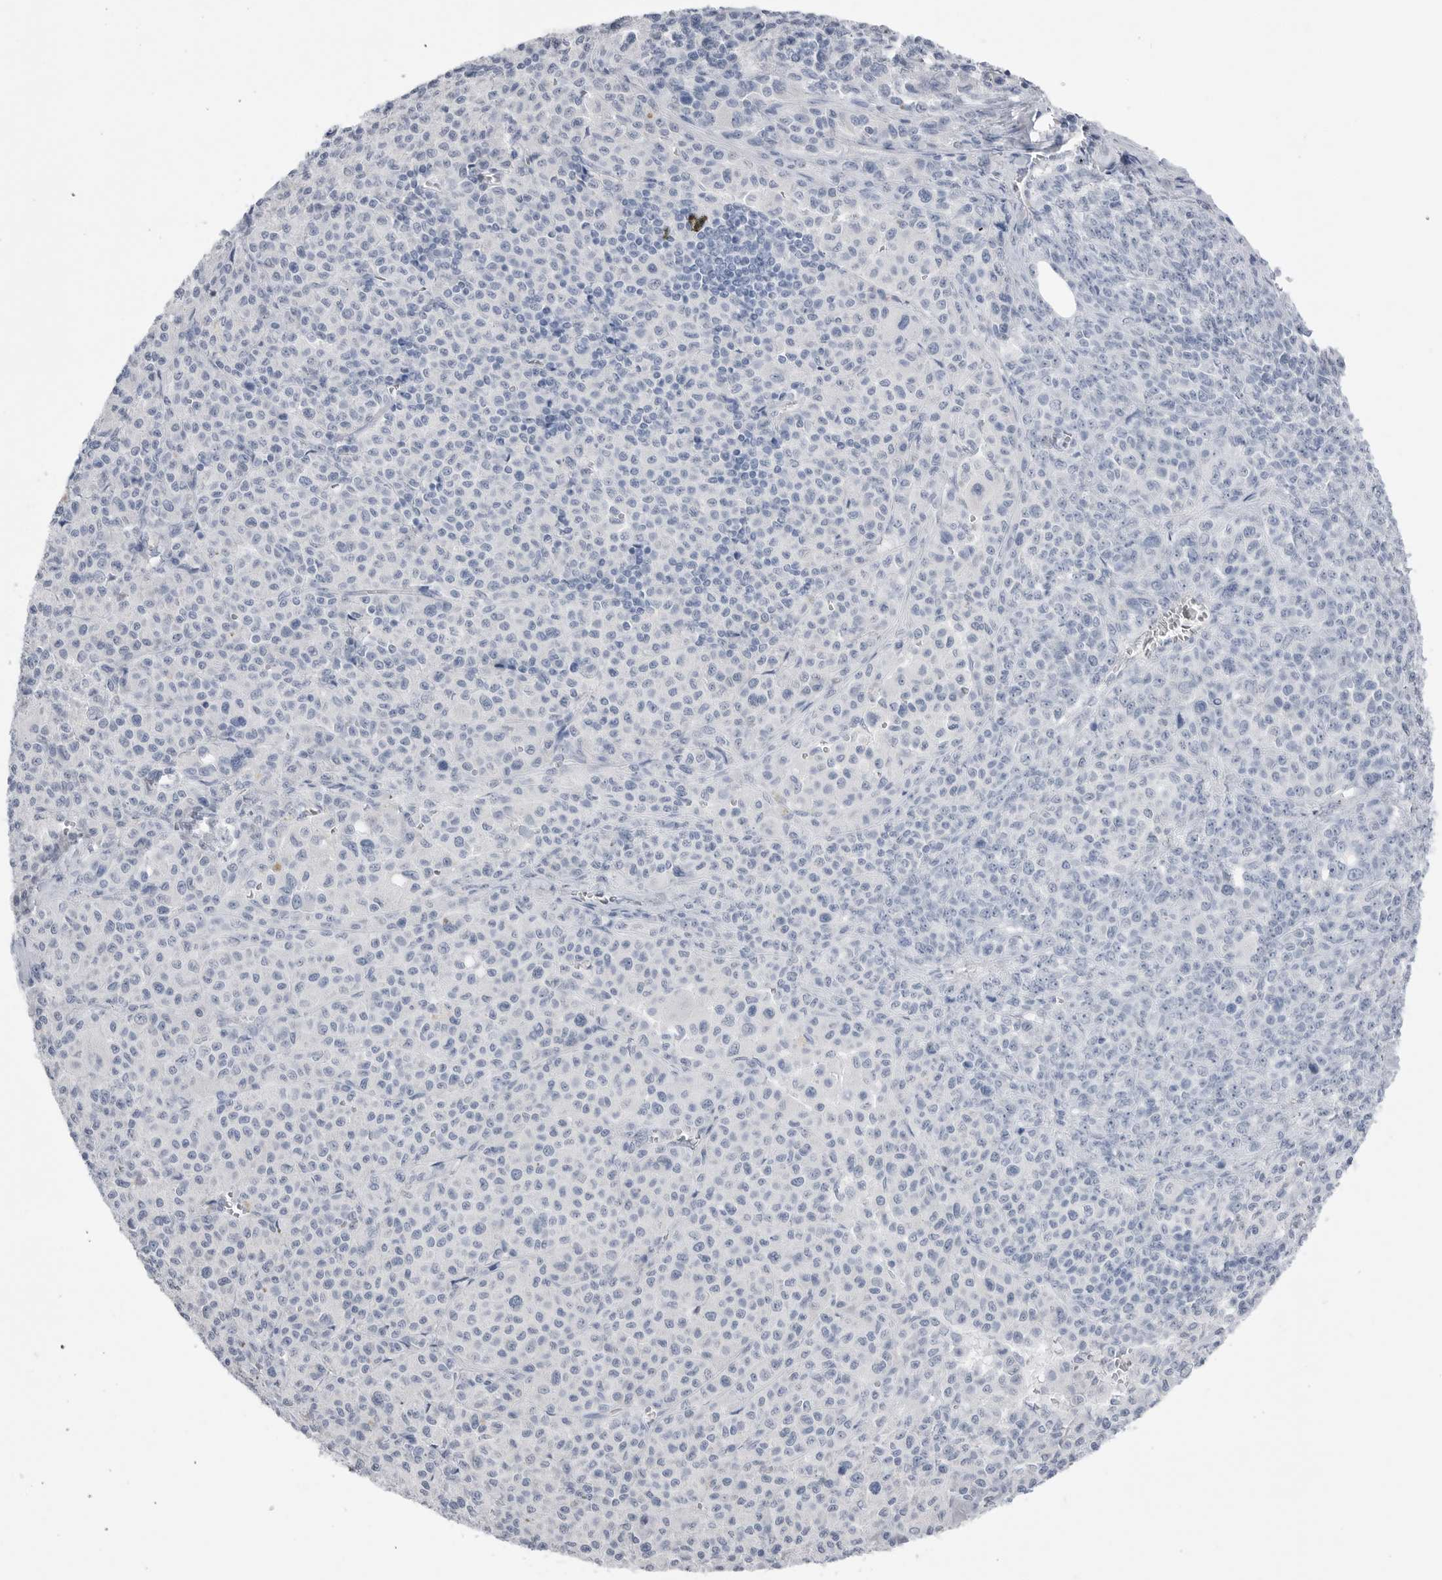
{"staining": {"intensity": "negative", "quantity": "none", "location": "none"}, "tissue": "melanoma", "cell_type": "Tumor cells", "image_type": "cancer", "snomed": [{"axis": "morphology", "description": "Malignant melanoma, Metastatic site"}, {"axis": "topography", "description": "Skin"}], "caption": "Immunohistochemistry (IHC) image of neoplastic tissue: melanoma stained with DAB exhibits no significant protein positivity in tumor cells.", "gene": "ABHD12", "patient": {"sex": "female", "age": 74}}